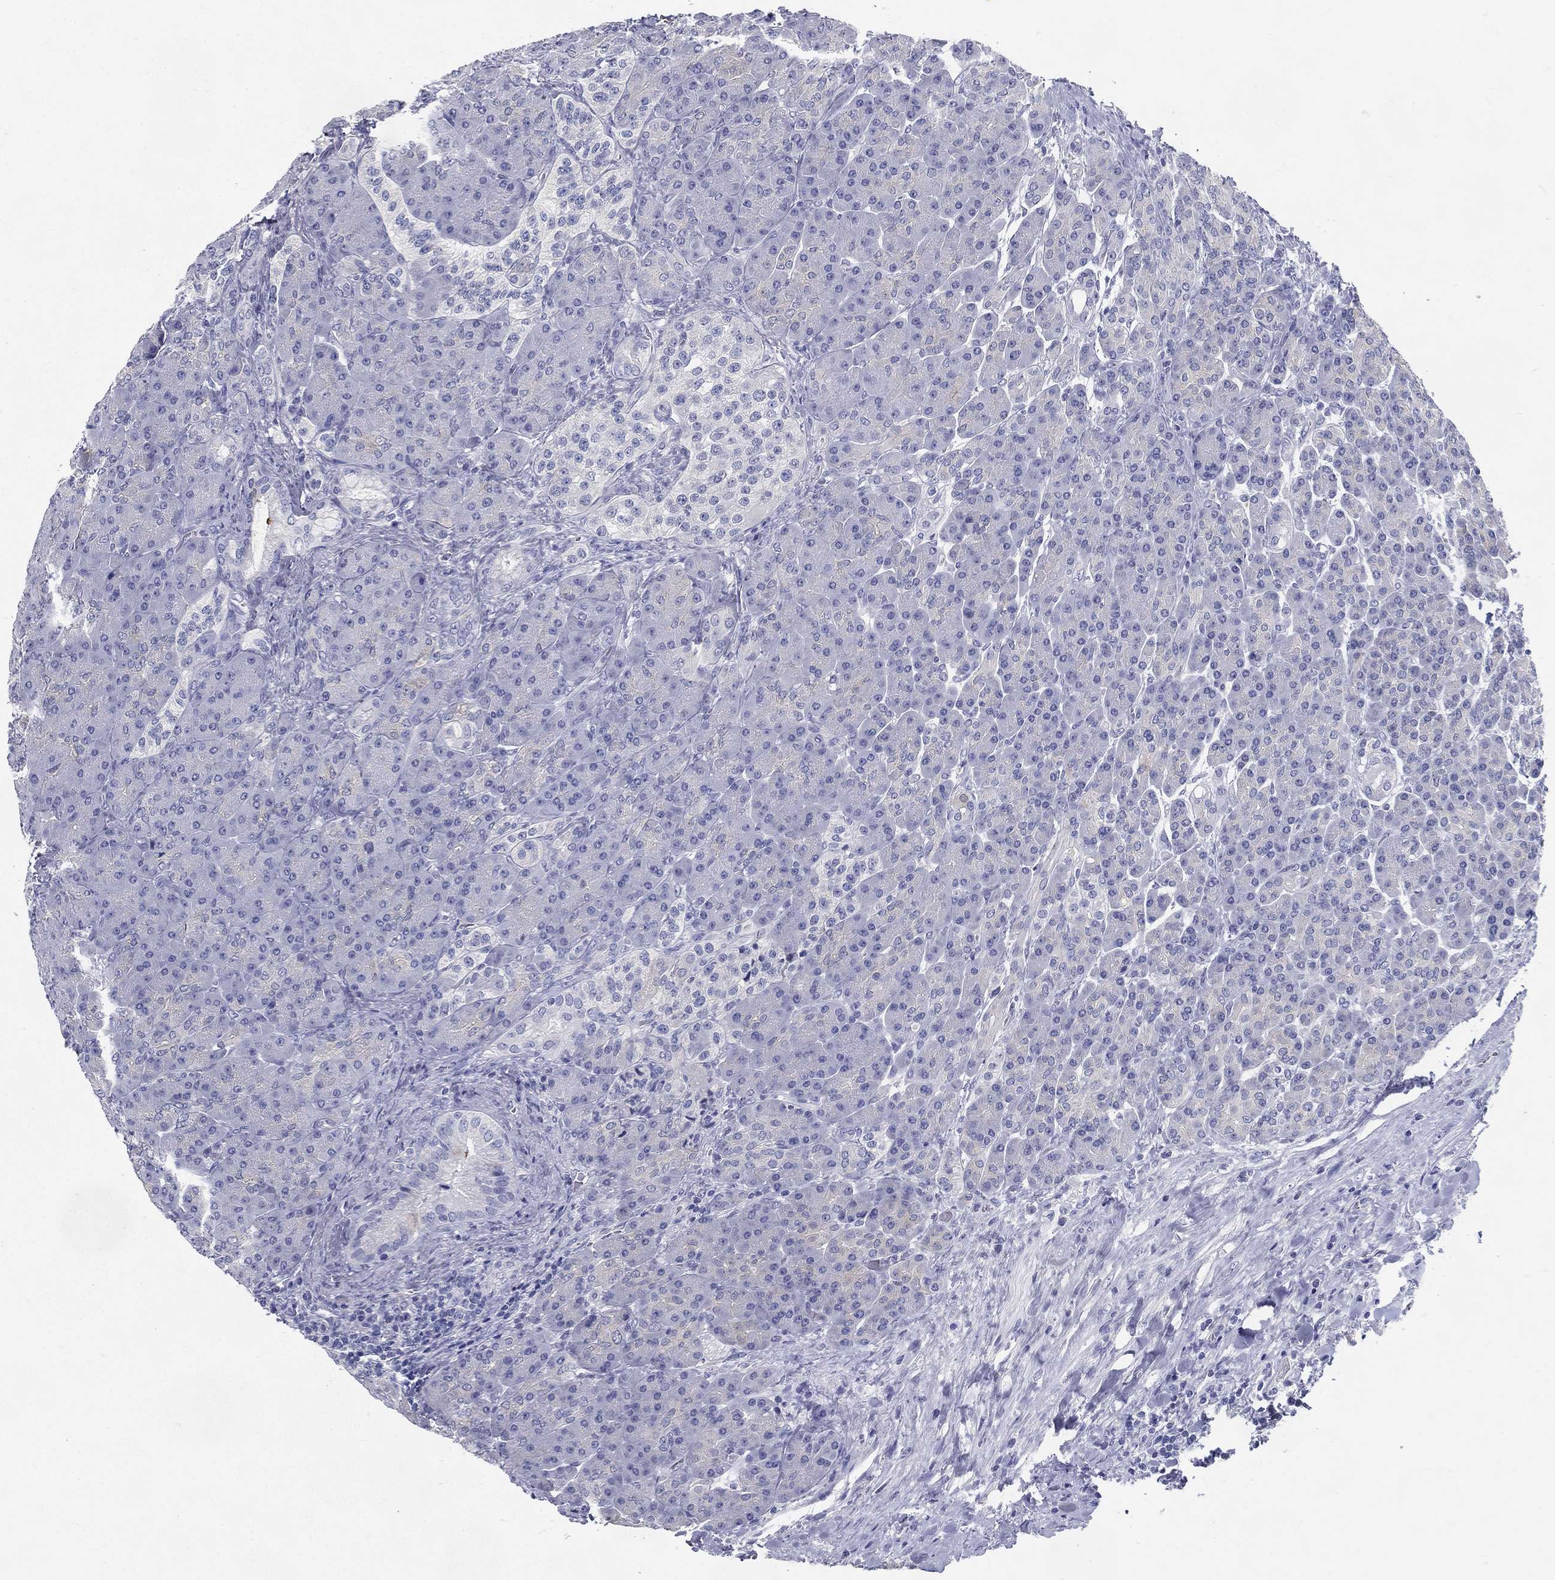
{"staining": {"intensity": "negative", "quantity": "none", "location": "none"}, "tissue": "pancreas", "cell_type": "Exocrine glandular cells", "image_type": "normal", "snomed": [{"axis": "morphology", "description": "Normal tissue, NOS"}, {"axis": "topography", "description": "Pancreas"}], "caption": "This is a histopathology image of immunohistochemistry staining of normal pancreas, which shows no expression in exocrine glandular cells. The staining is performed using DAB (3,3'-diaminobenzidine) brown chromogen with nuclei counter-stained in using hematoxylin.", "gene": "RGS13", "patient": {"sex": "male", "age": 70}}